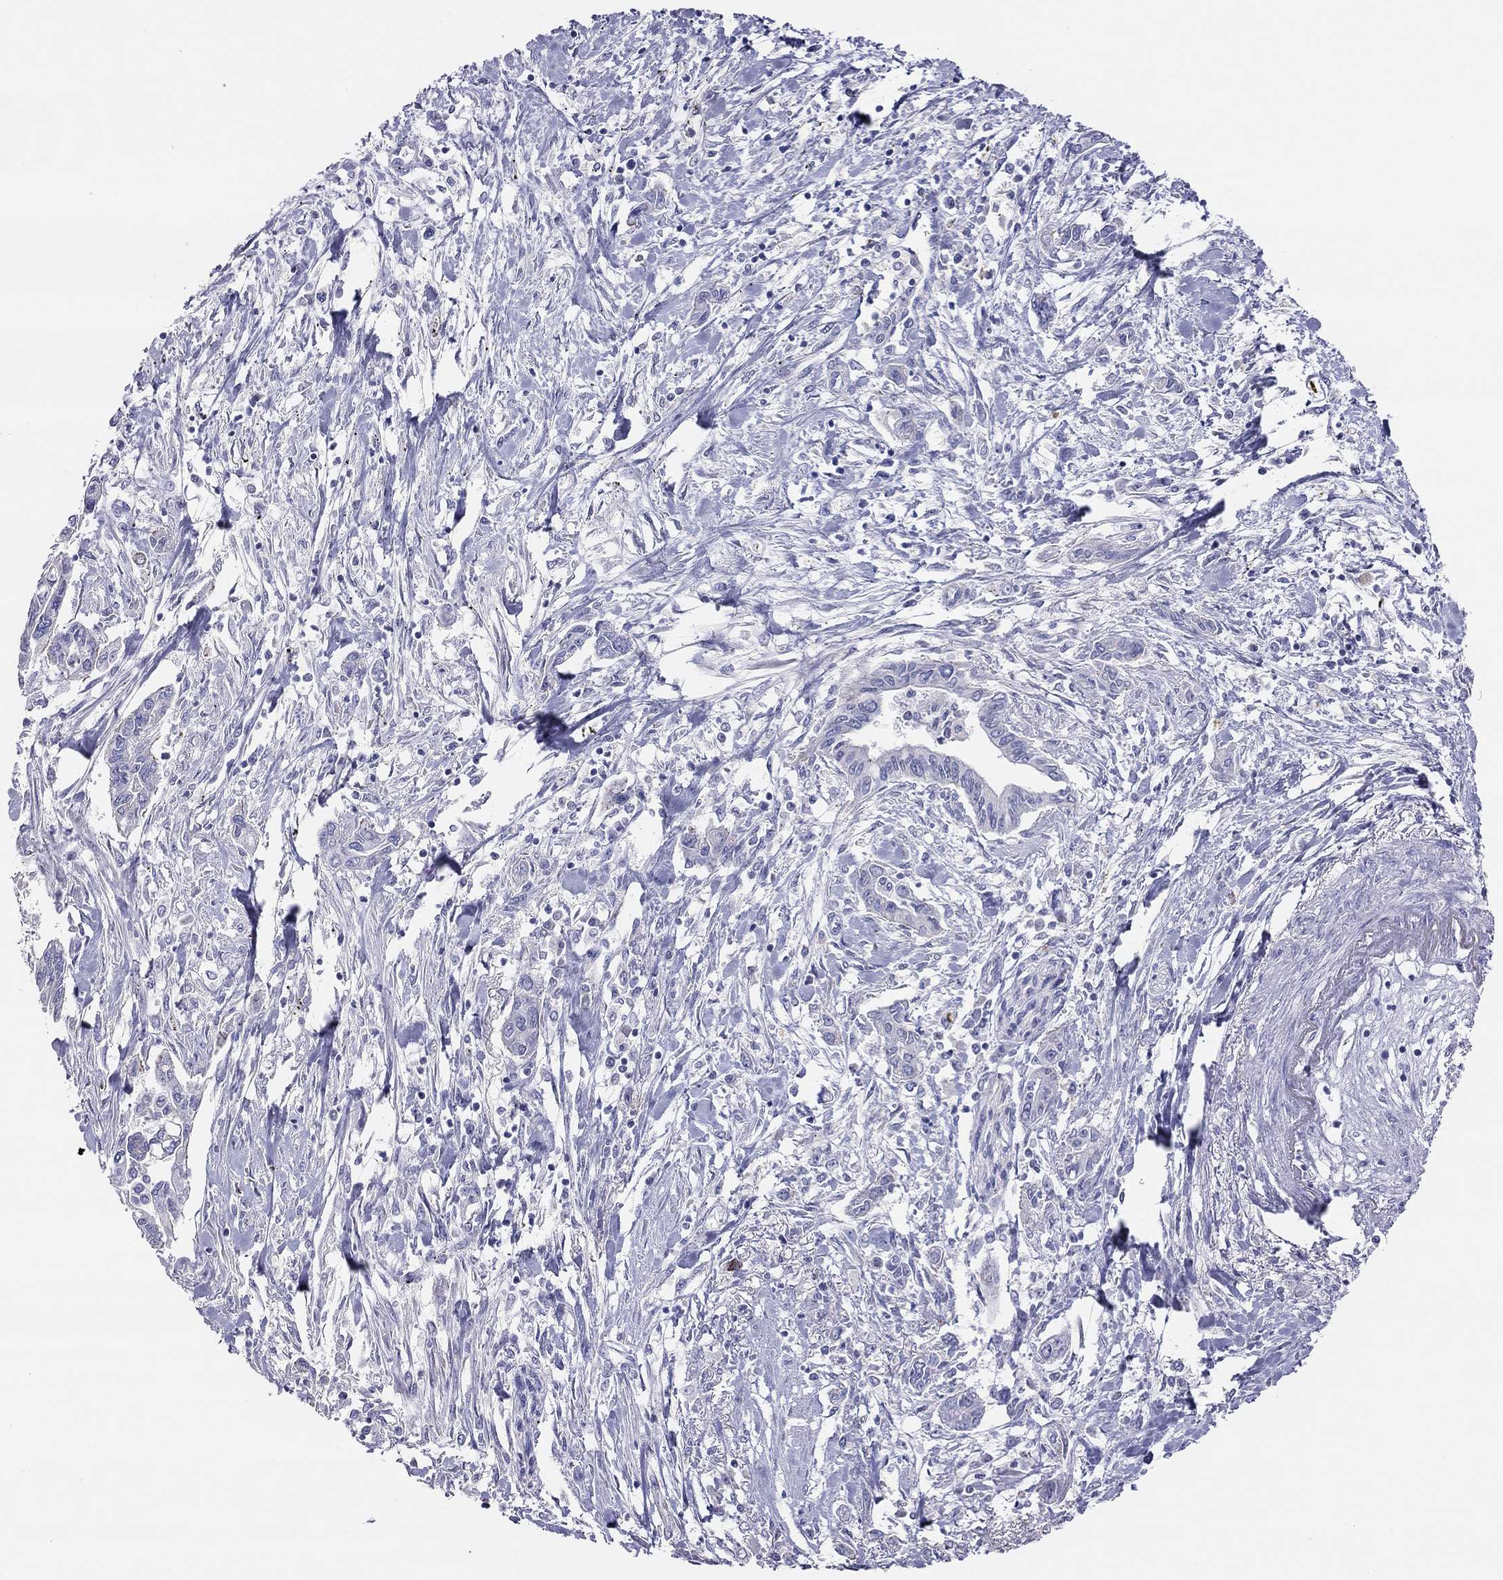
{"staining": {"intensity": "negative", "quantity": "none", "location": "none"}, "tissue": "pancreatic cancer", "cell_type": "Tumor cells", "image_type": "cancer", "snomed": [{"axis": "morphology", "description": "Adenocarcinoma, NOS"}, {"axis": "topography", "description": "Pancreas"}], "caption": "This is an immunohistochemistry micrograph of pancreatic cancer. There is no expression in tumor cells.", "gene": "MGAT4C", "patient": {"sex": "male", "age": 60}}